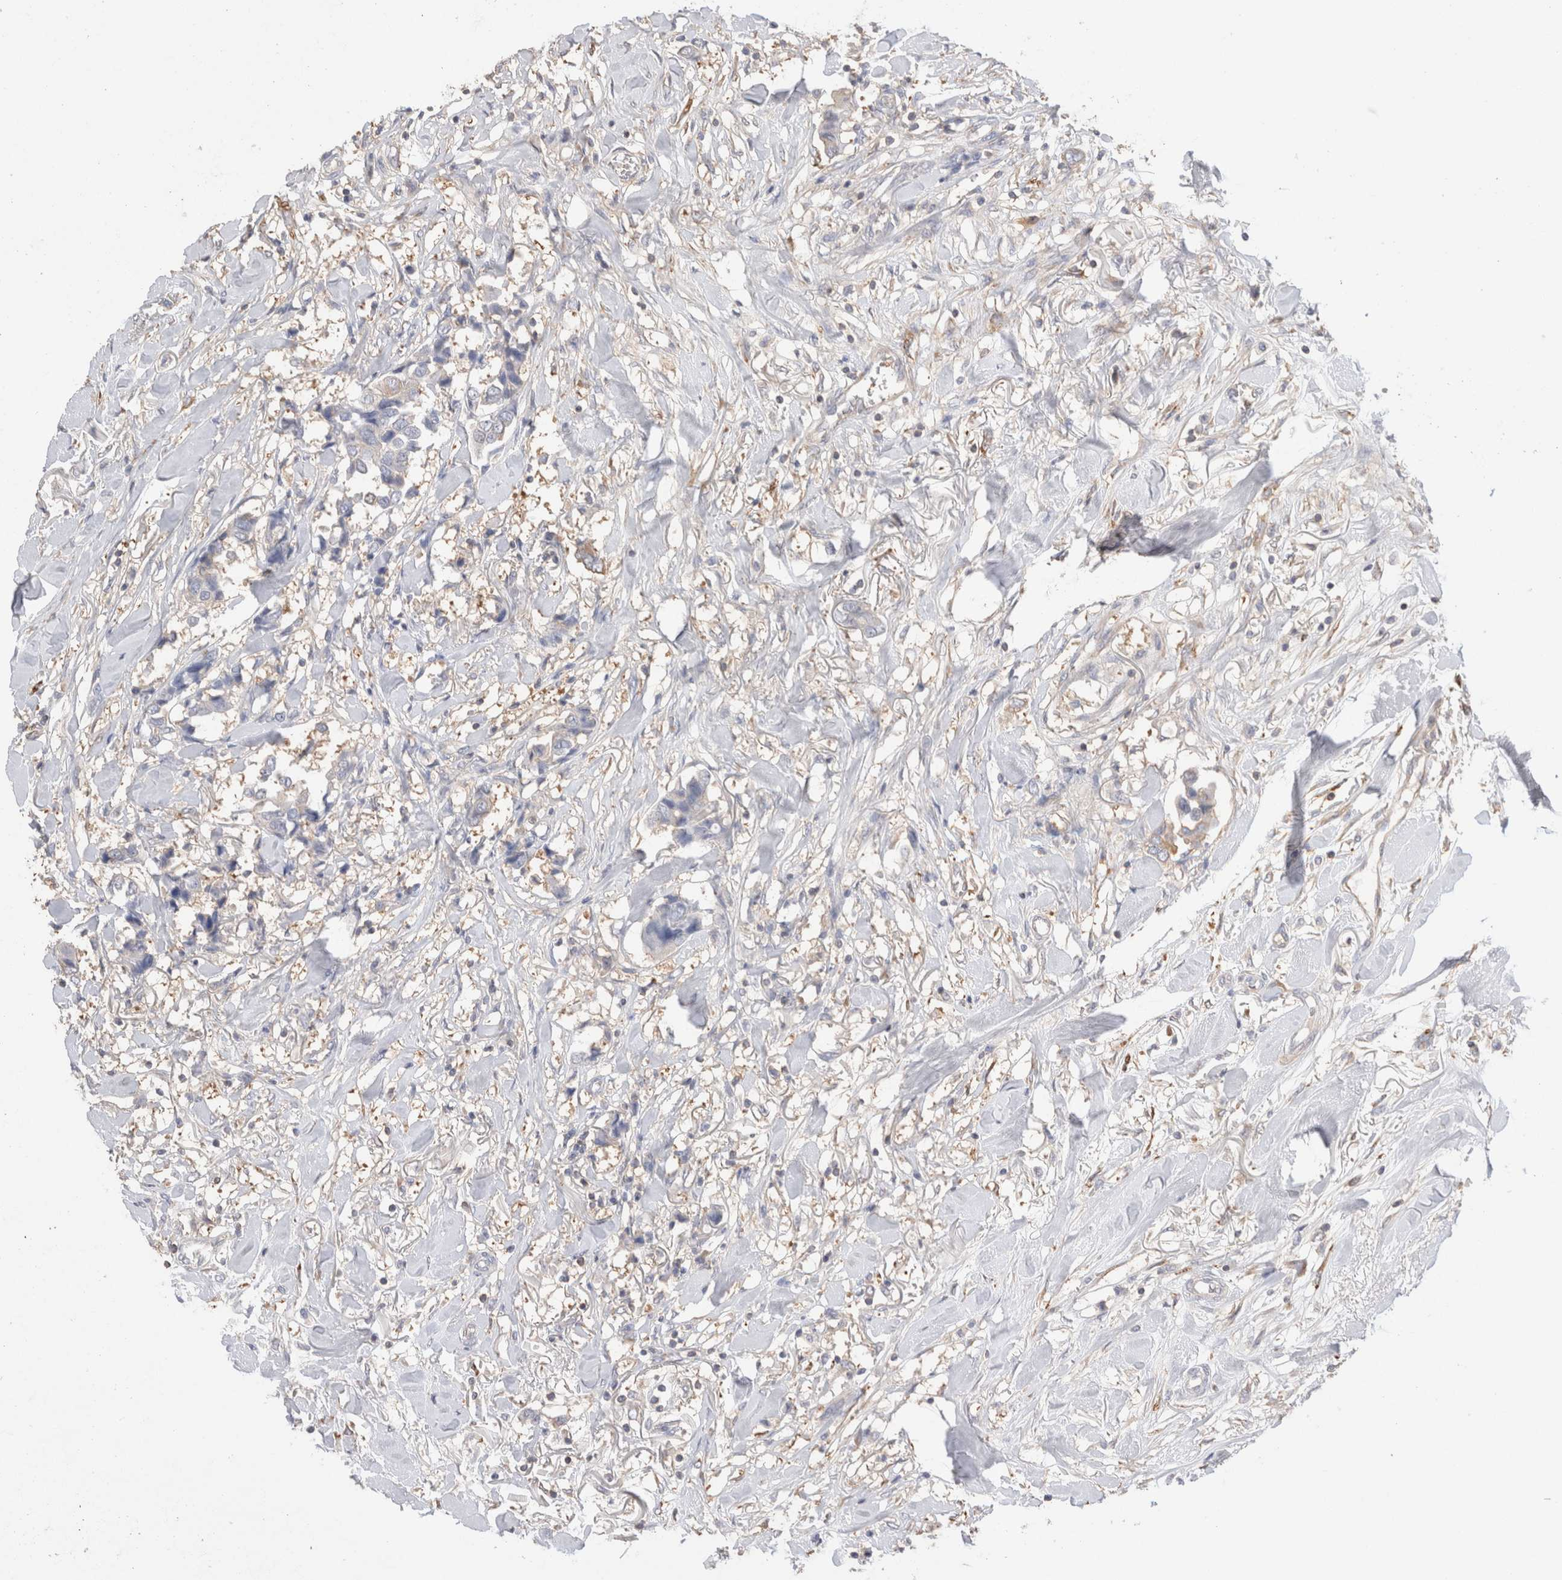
{"staining": {"intensity": "negative", "quantity": "none", "location": "none"}, "tissue": "breast cancer", "cell_type": "Tumor cells", "image_type": "cancer", "snomed": [{"axis": "morphology", "description": "Duct carcinoma"}, {"axis": "topography", "description": "Breast"}], "caption": "There is no significant staining in tumor cells of infiltrating ductal carcinoma (breast). The staining was performed using DAB (3,3'-diaminobenzidine) to visualize the protein expression in brown, while the nuclei were stained in blue with hematoxylin (Magnification: 20x).", "gene": "CAPN2", "patient": {"sex": "female", "age": 80}}